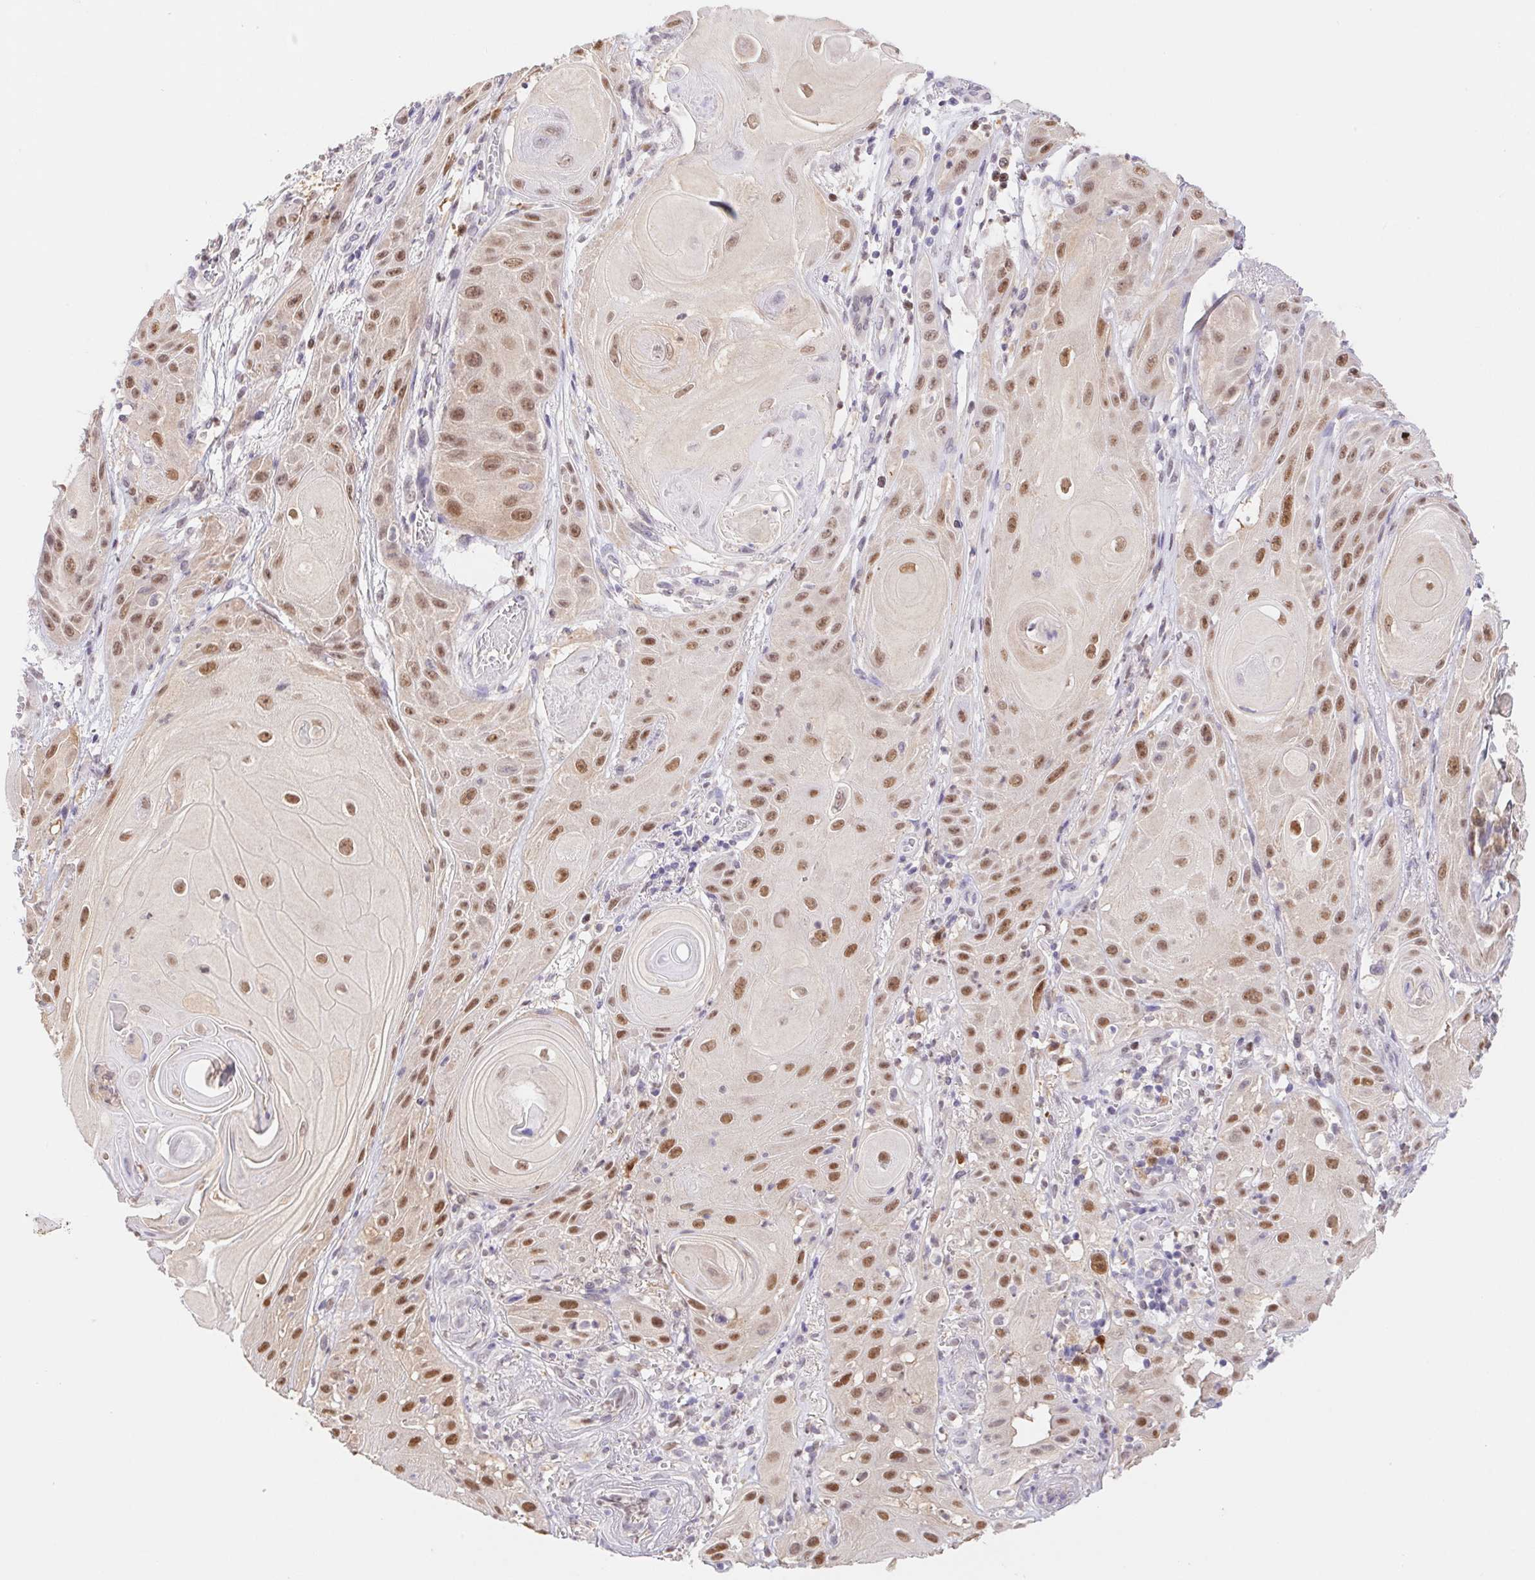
{"staining": {"intensity": "moderate", "quantity": ">75%", "location": "nuclear"}, "tissue": "skin cancer", "cell_type": "Tumor cells", "image_type": "cancer", "snomed": [{"axis": "morphology", "description": "Squamous cell carcinoma, NOS"}, {"axis": "topography", "description": "Skin"}], "caption": "IHC micrograph of human skin cancer stained for a protein (brown), which reveals medium levels of moderate nuclear expression in approximately >75% of tumor cells.", "gene": "L3MBTL4", "patient": {"sex": "male", "age": 62}}